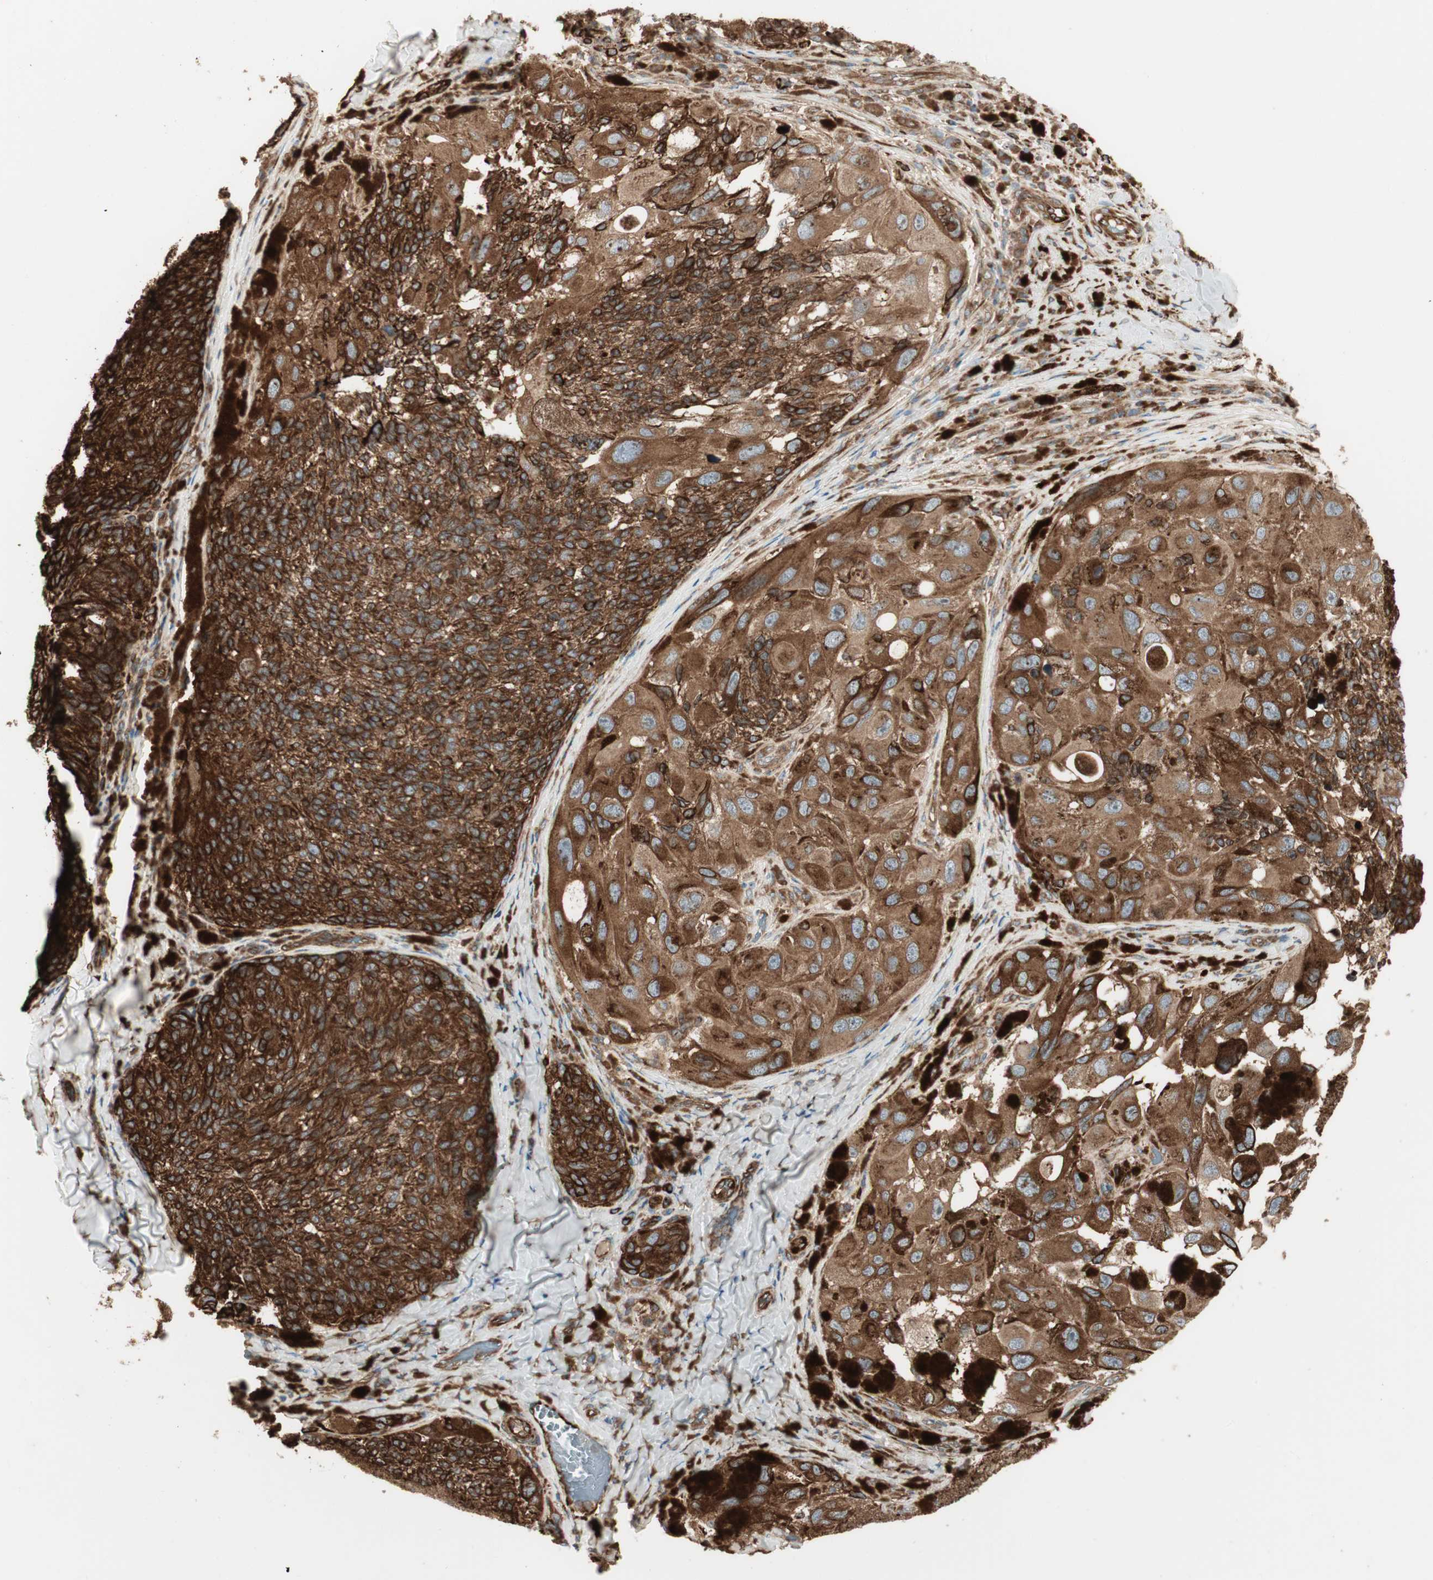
{"staining": {"intensity": "strong", "quantity": ">75%", "location": "cytoplasmic/membranous"}, "tissue": "melanoma", "cell_type": "Tumor cells", "image_type": "cancer", "snomed": [{"axis": "morphology", "description": "Malignant melanoma, NOS"}, {"axis": "topography", "description": "Skin"}], "caption": "Protein expression analysis of malignant melanoma demonstrates strong cytoplasmic/membranous expression in about >75% of tumor cells. The staining is performed using DAB (3,3'-diaminobenzidine) brown chromogen to label protein expression. The nuclei are counter-stained blue using hematoxylin.", "gene": "PRKG1", "patient": {"sex": "female", "age": 73}}